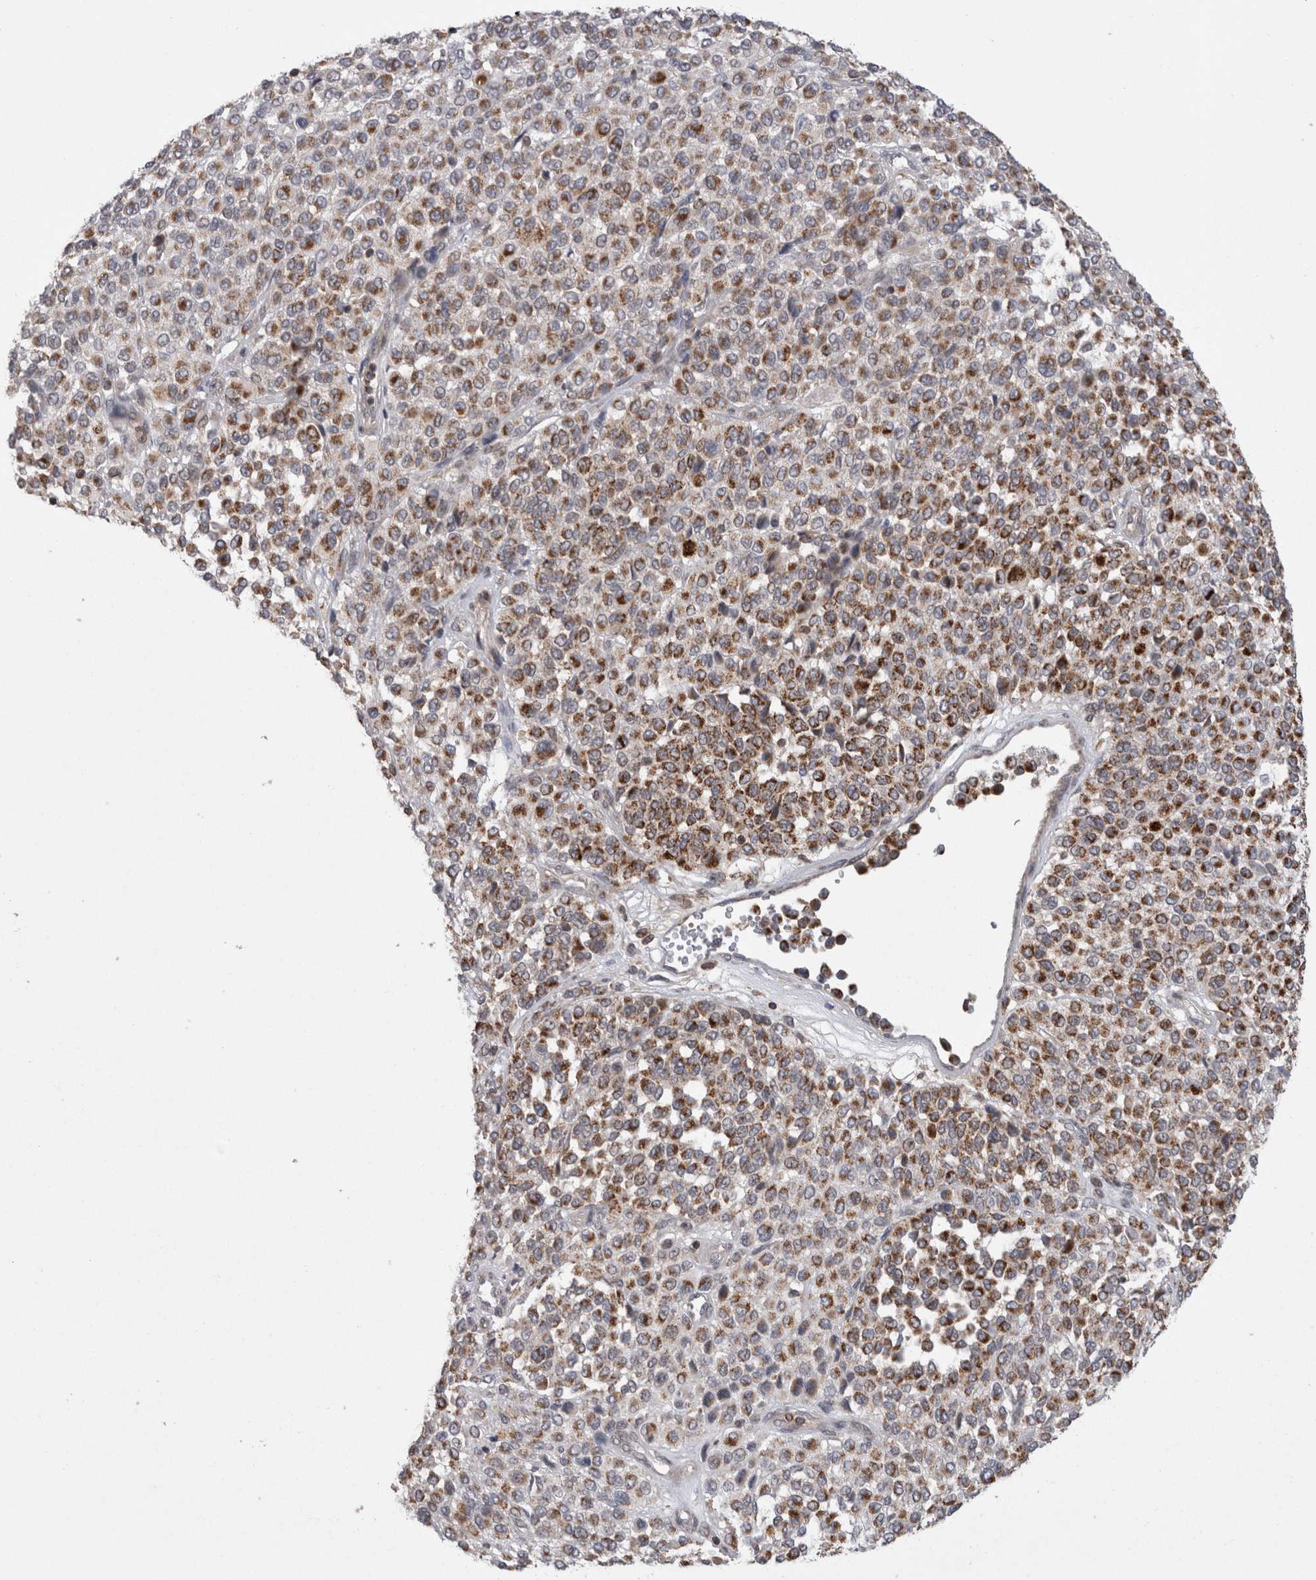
{"staining": {"intensity": "strong", "quantity": "25%-75%", "location": "cytoplasmic/membranous"}, "tissue": "melanoma", "cell_type": "Tumor cells", "image_type": "cancer", "snomed": [{"axis": "morphology", "description": "Malignant melanoma, Metastatic site"}, {"axis": "topography", "description": "Pancreas"}], "caption": "High-power microscopy captured an IHC histopathology image of malignant melanoma (metastatic site), revealing strong cytoplasmic/membranous staining in approximately 25%-75% of tumor cells. The staining was performed using DAB (3,3'-diaminobenzidine), with brown indicating positive protein expression. Nuclei are stained blue with hematoxylin.", "gene": "DARS2", "patient": {"sex": "female", "age": 30}}